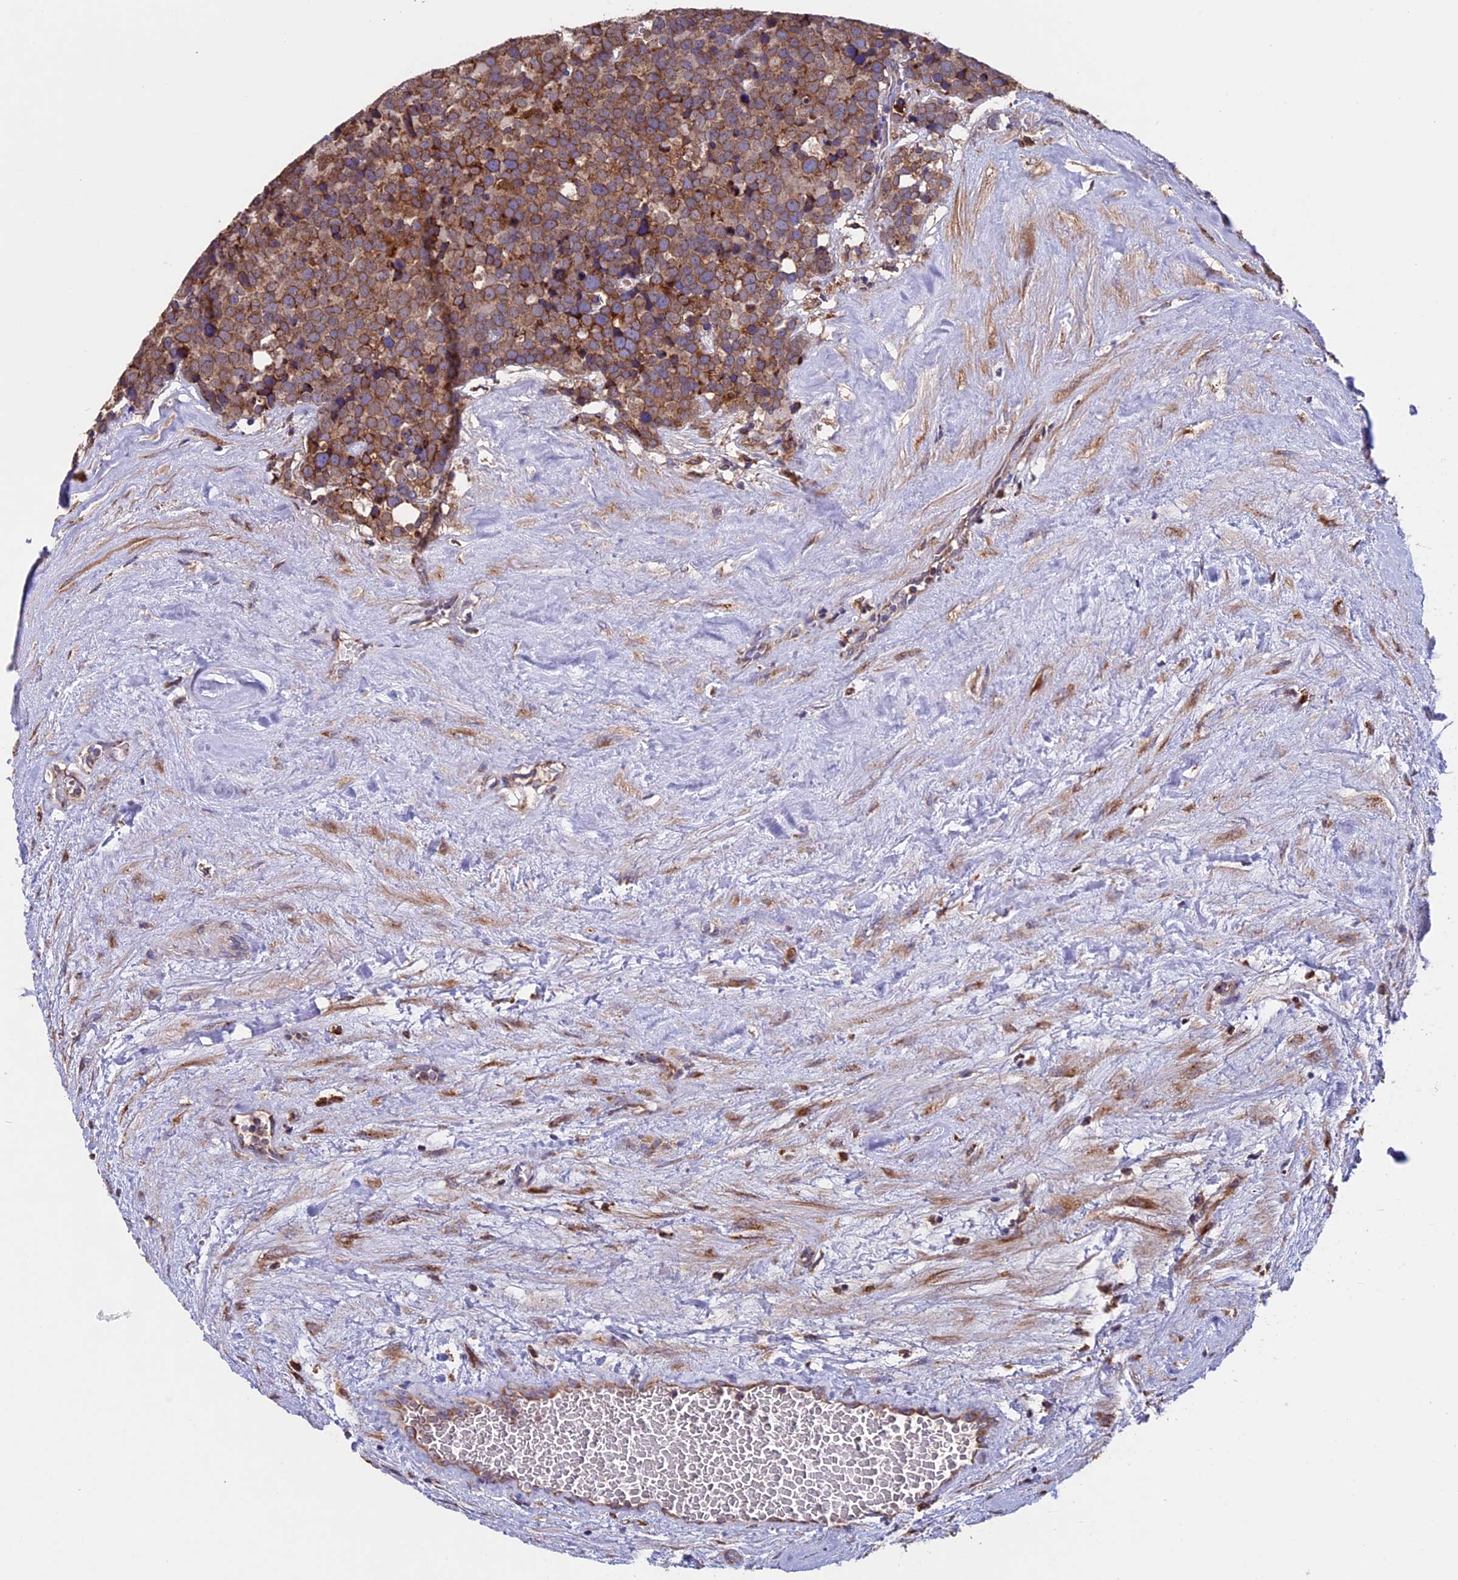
{"staining": {"intensity": "moderate", "quantity": ">75%", "location": "cytoplasmic/membranous"}, "tissue": "testis cancer", "cell_type": "Tumor cells", "image_type": "cancer", "snomed": [{"axis": "morphology", "description": "Seminoma, NOS"}, {"axis": "topography", "description": "Testis"}], "caption": "DAB (3,3'-diaminobenzidine) immunohistochemical staining of testis cancer (seminoma) displays moderate cytoplasmic/membranous protein expression in approximately >75% of tumor cells.", "gene": "BTBD3", "patient": {"sex": "male", "age": 71}}